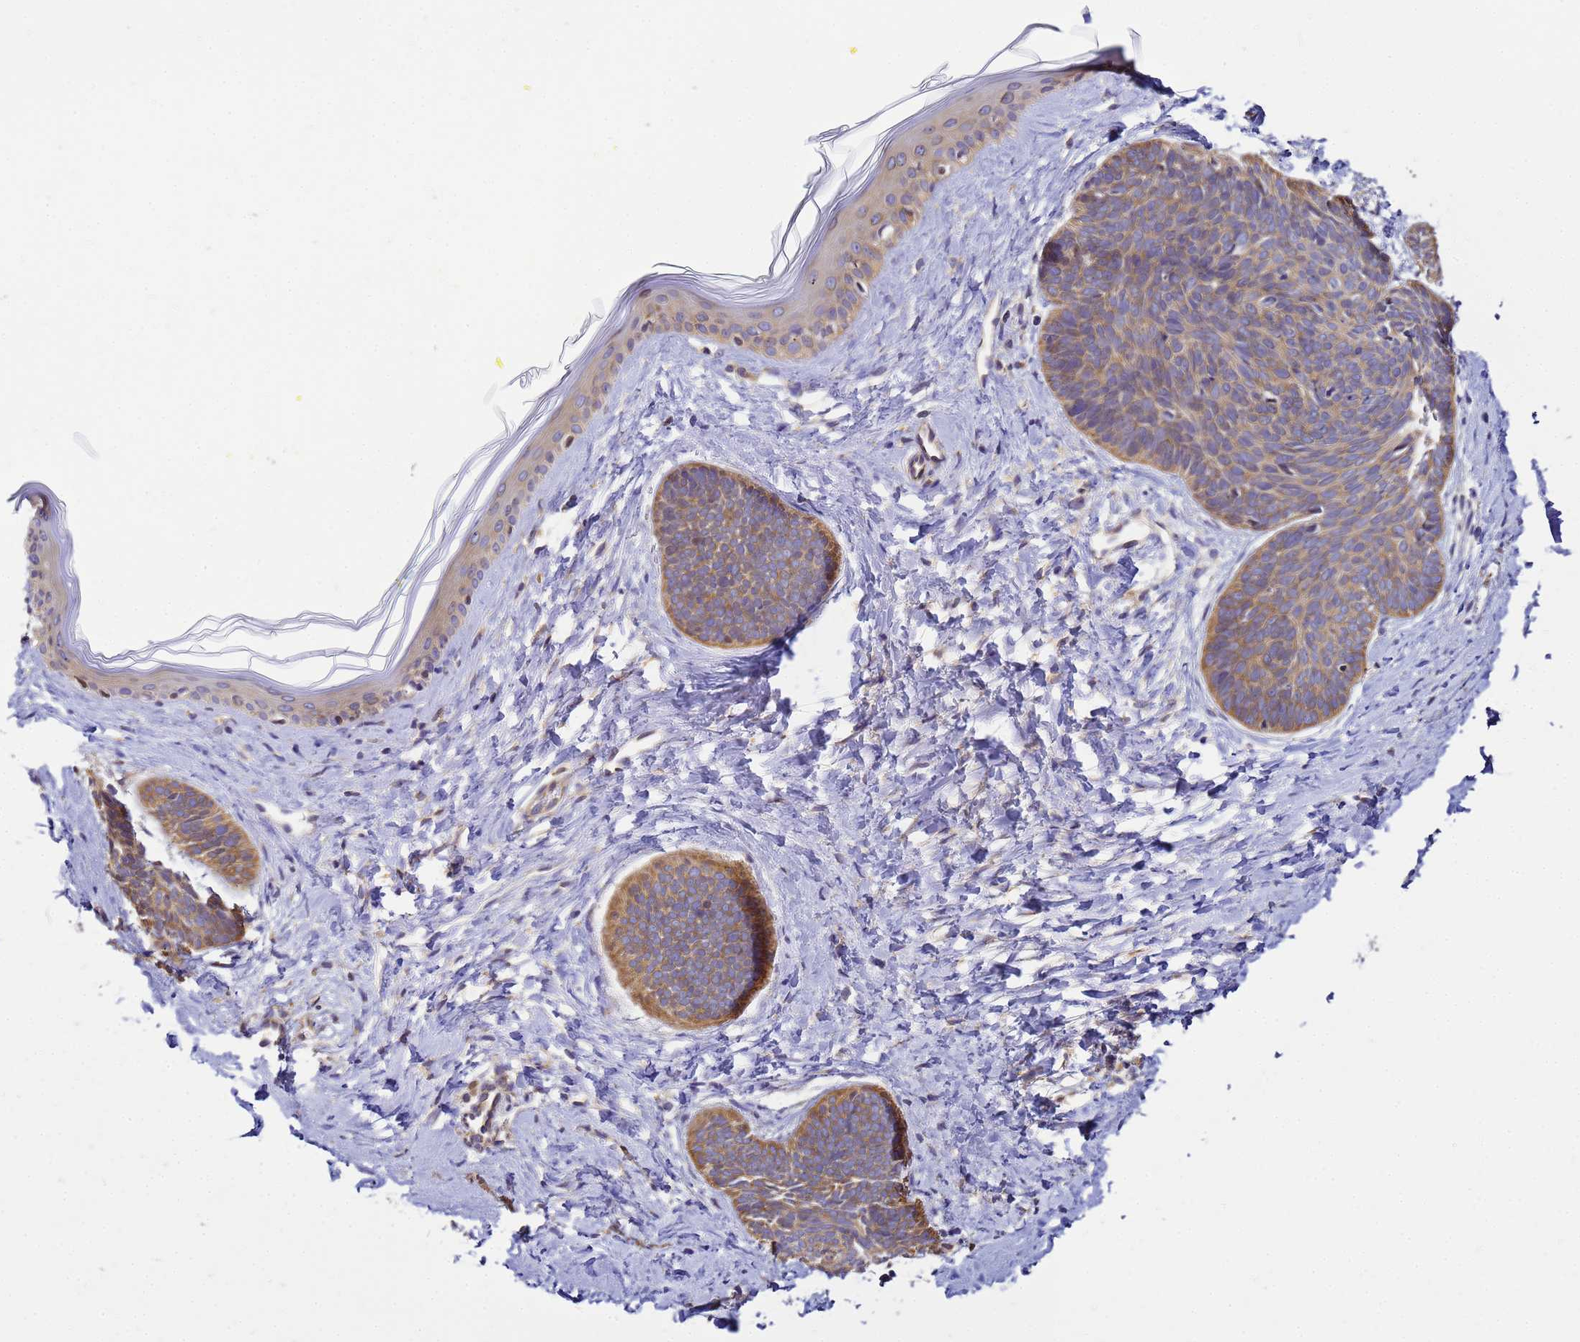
{"staining": {"intensity": "moderate", "quantity": ">75%", "location": "cytoplasmic/membranous"}, "tissue": "skin cancer", "cell_type": "Tumor cells", "image_type": "cancer", "snomed": [{"axis": "morphology", "description": "Basal cell carcinoma"}, {"axis": "topography", "description": "Skin"}], "caption": "Skin cancer (basal cell carcinoma) was stained to show a protein in brown. There is medium levels of moderate cytoplasmic/membranous expression in approximately >75% of tumor cells.", "gene": "NARS1", "patient": {"sex": "female", "age": 81}}